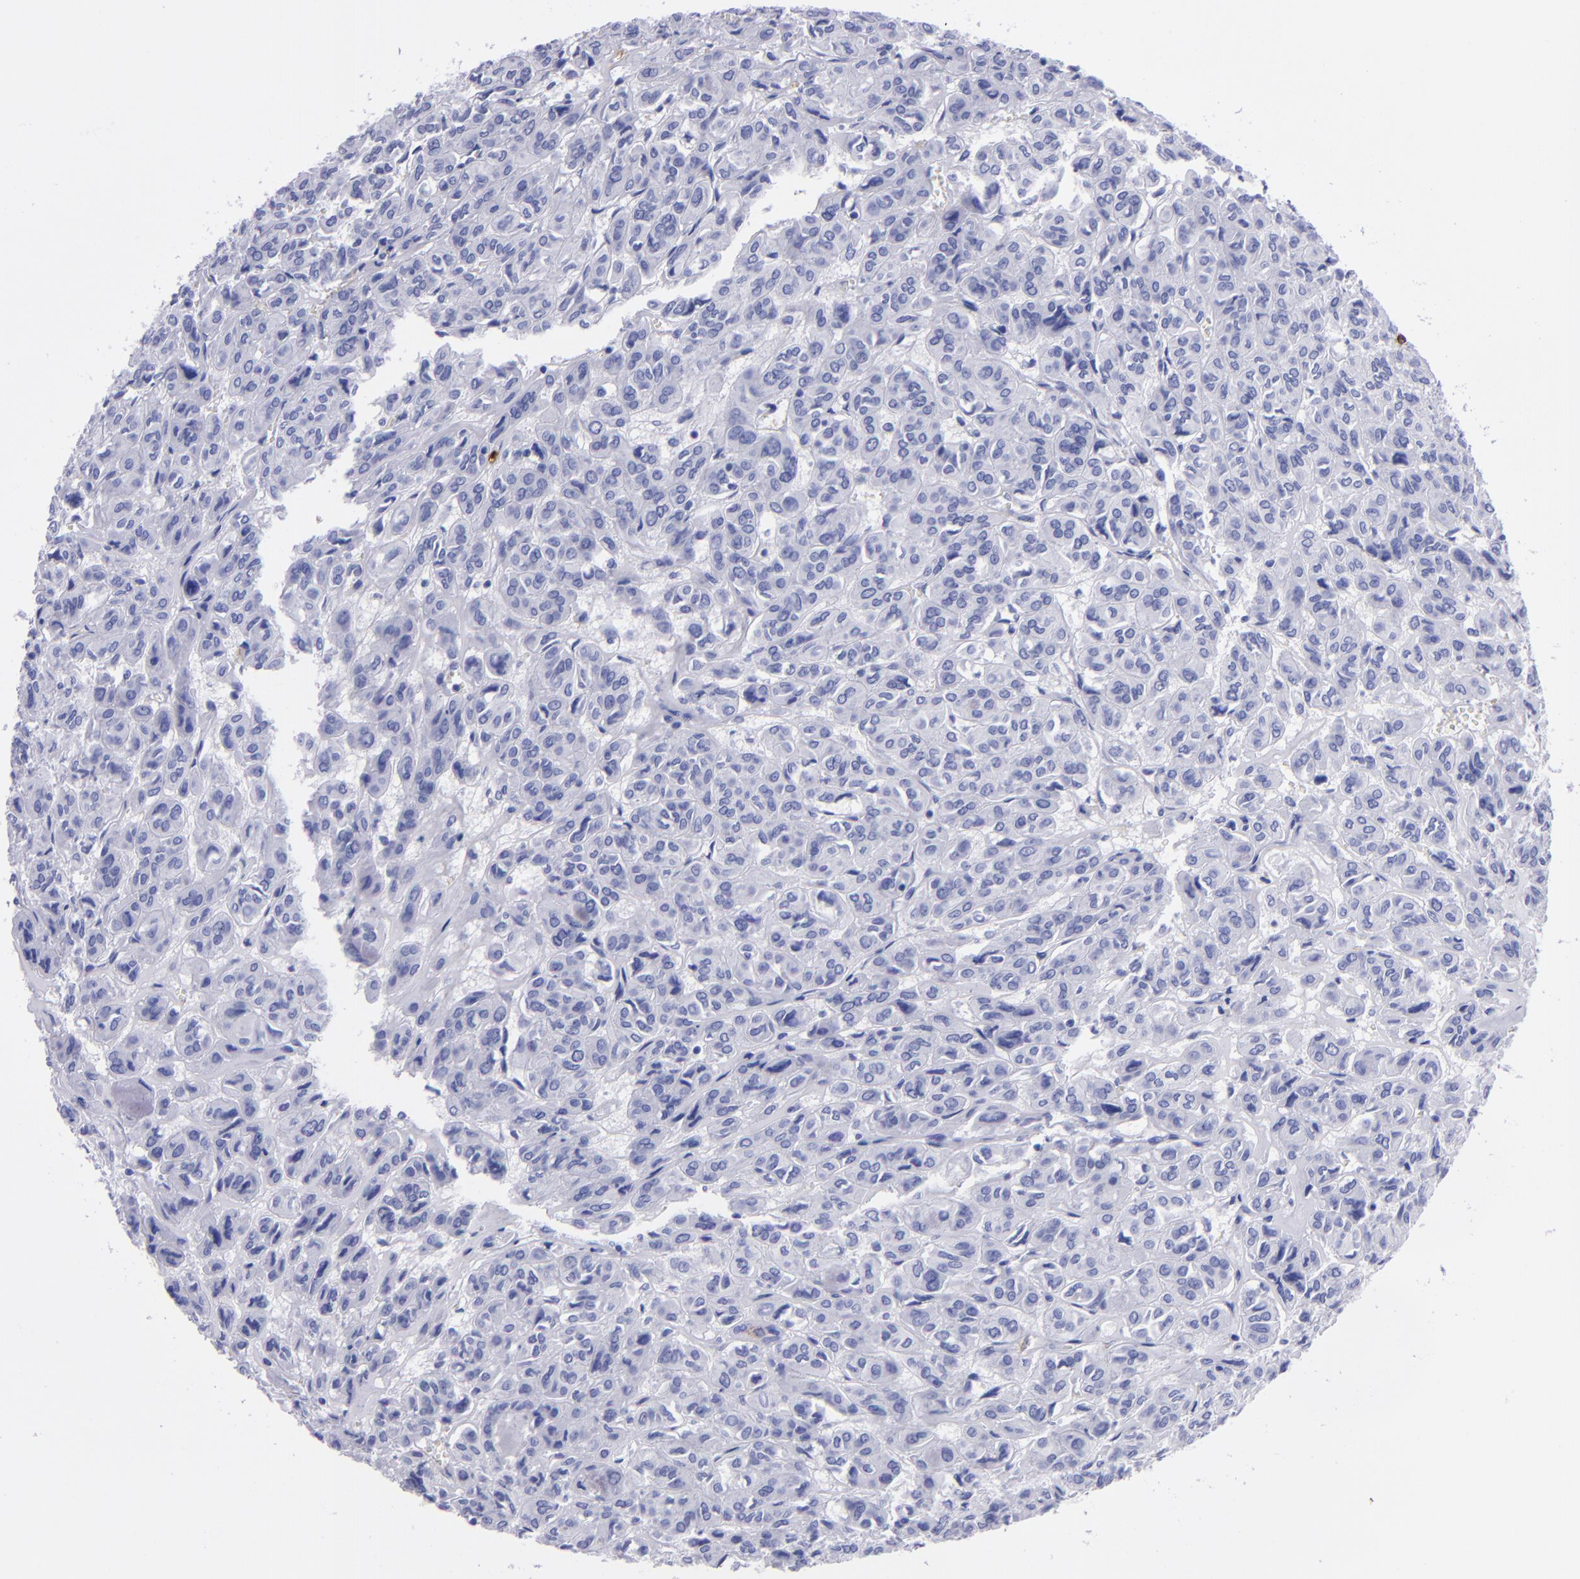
{"staining": {"intensity": "negative", "quantity": "none", "location": "none"}, "tissue": "thyroid cancer", "cell_type": "Tumor cells", "image_type": "cancer", "snomed": [{"axis": "morphology", "description": "Follicular adenoma carcinoma, NOS"}, {"axis": "topography", "description": "Thyroid gland"}], "caption": "This is a micrograph of IHC staining of thyroid cancer (follicular adenoma carcinoma), which shows no staining in tumor cells. (Stains: DAB IHC with hematoxylin counter stain, Microscopy: brightfield microscopy at high magnification).", "gene": "CR1", "patient": {"sex": "female", "age": 71}}